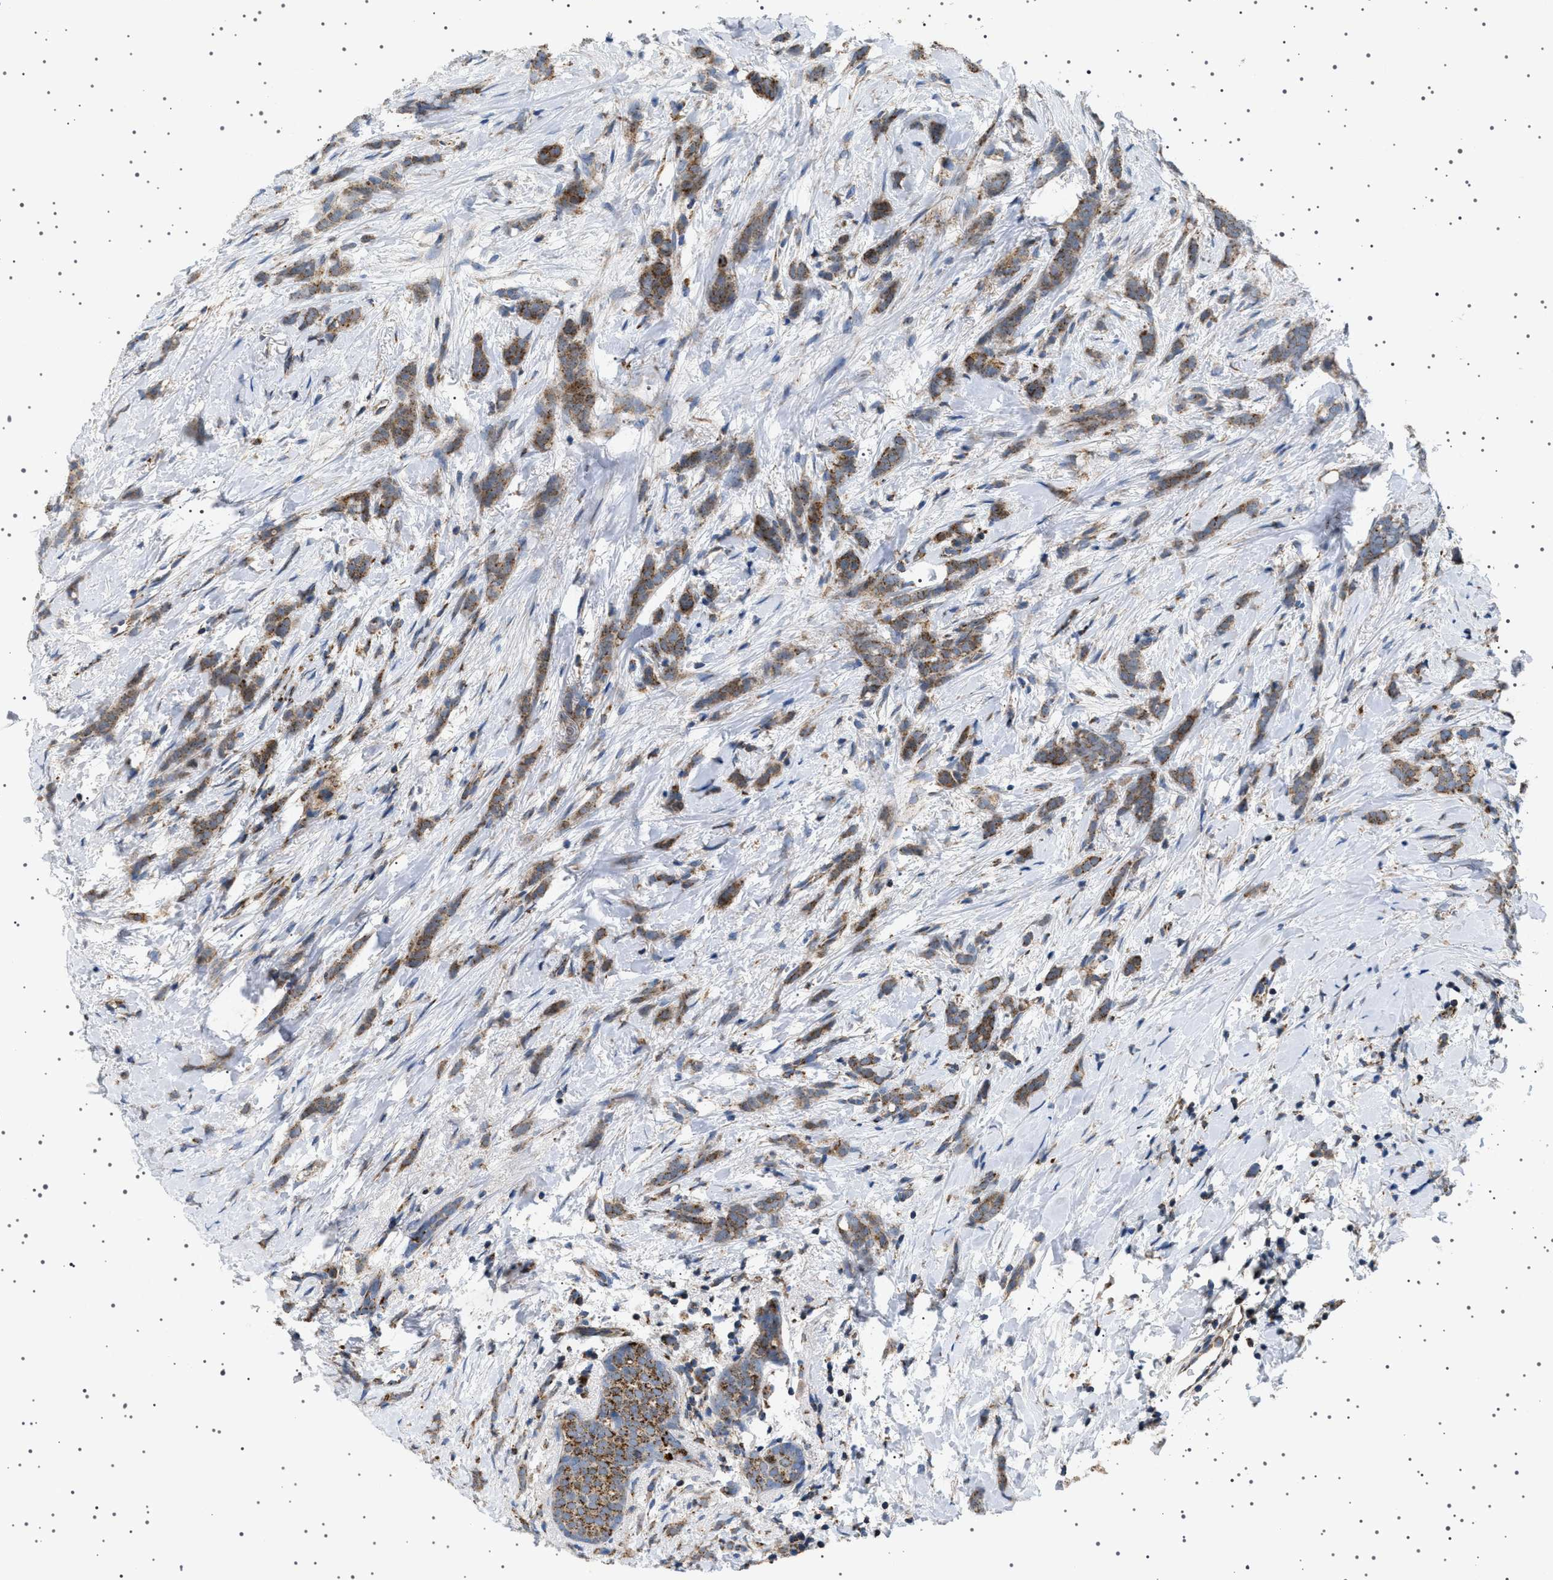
{"staining": {"intensity": "moderate", "quantity": ">75%", "location": "cytoplasmic/membranous"}, "tissue": "breast cancer", "cell_type": "Tumor cells", "image_type": "cancer", "snomed": [{"axis": "morphology", "description": "Lobular carcinoma, in situ"}, {"axis": "morphology", "description": "Lobular carcinoma"}, {"axis": "topography", "description": "Breast"}], "caption": "This is an image of IHC staining of lobular carcinoma (breast), which shows moderate expression in the cytoplasmic/membranous of tumor cells.", "gene": "UBXN8", "patient": {"sex": "female", "age": 41}}